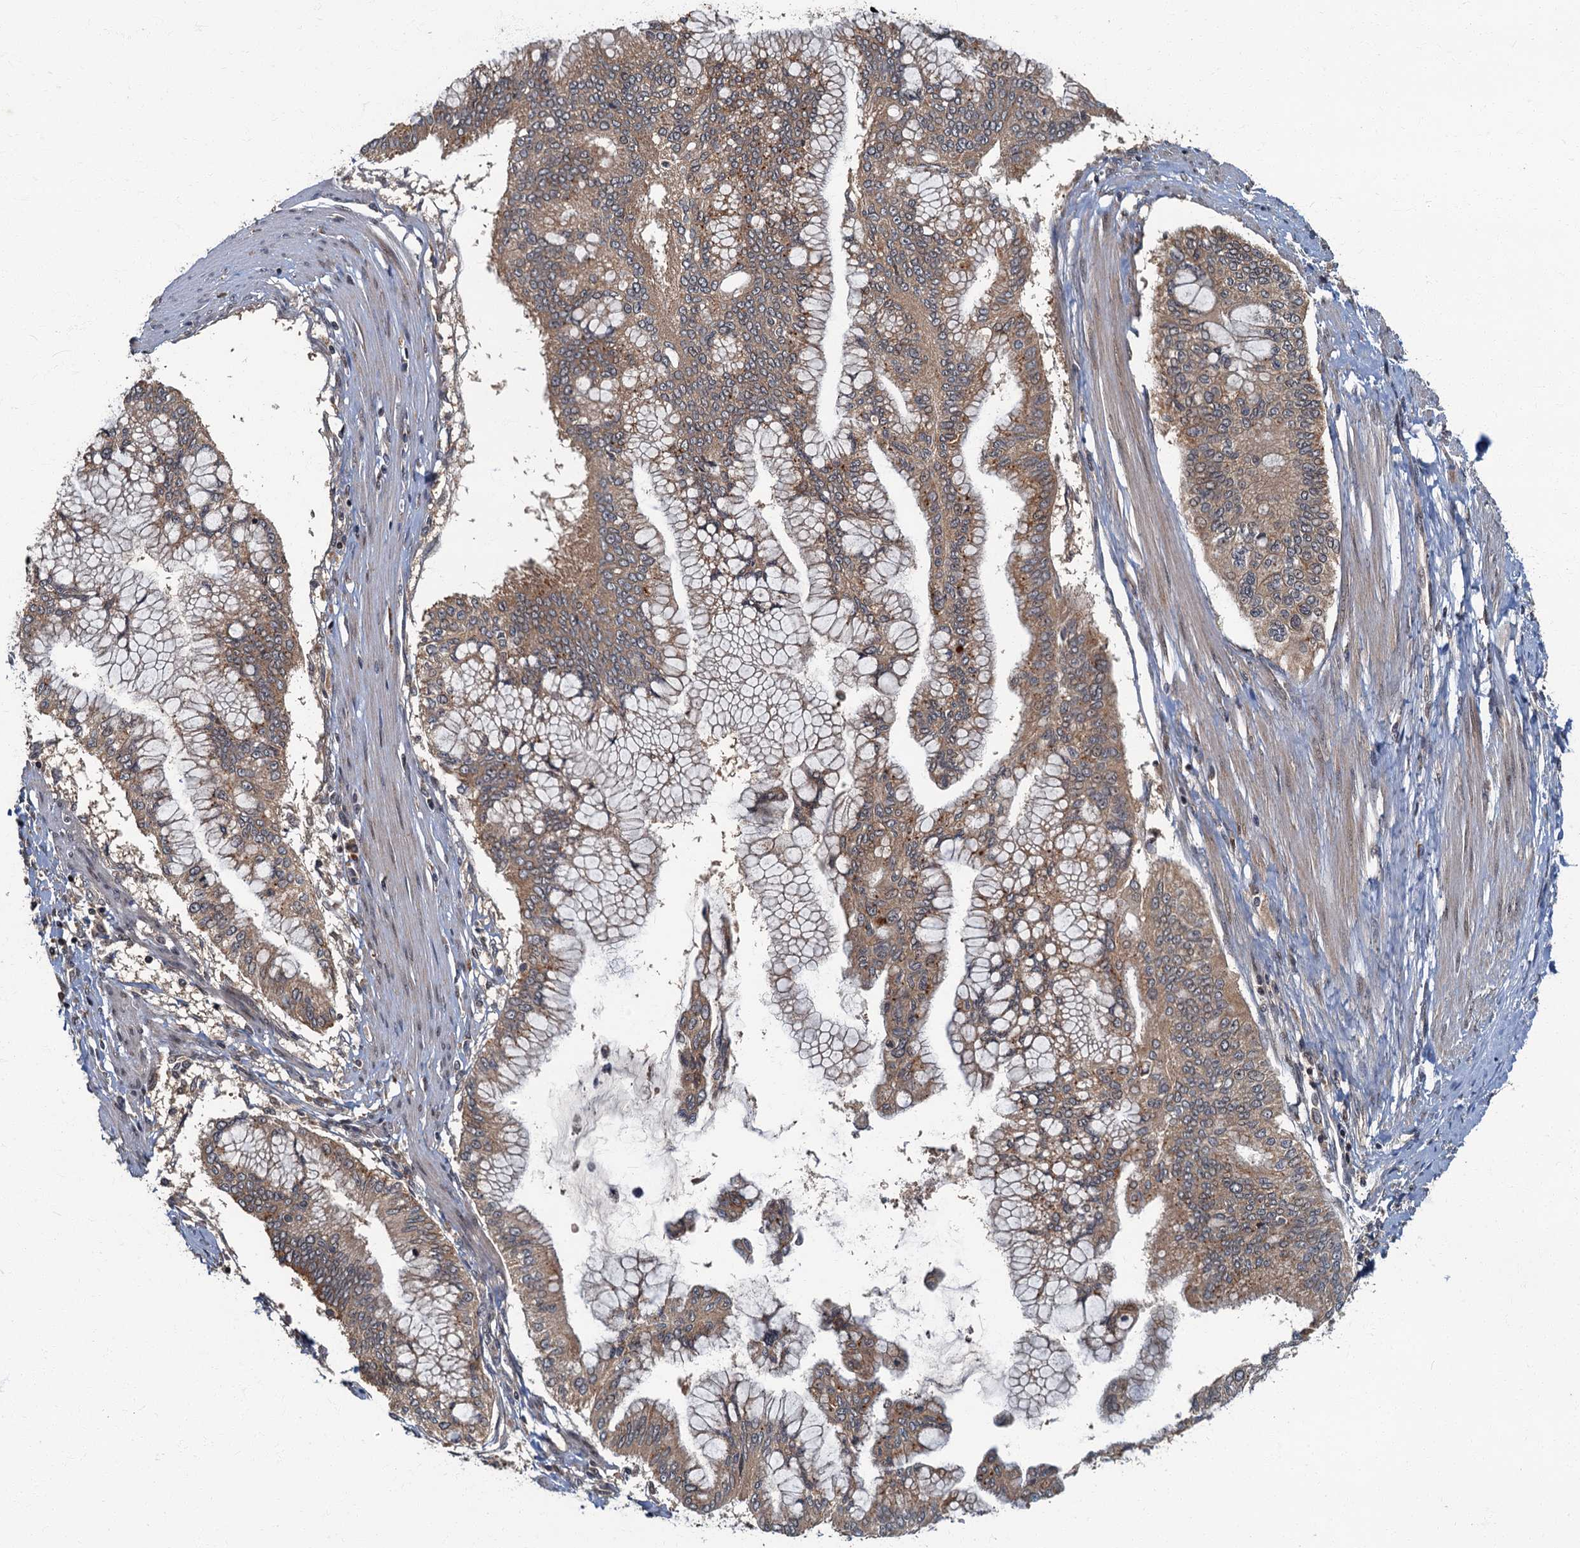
{"staining": {"intensity": "moderate", "quantity": ">75%", "location": "cytoplasmic/membranous"}, "tissue": "pancreatic cancer", "cell_type": "Tumor cells", "image_type": "cancer", "snomed": [{"axis": "morphology", "description": "Adenocarcinoma, NOS"}, {"axis": "topography", "description": "Pancreas"}], "caption": "Protein analysis of pancreatic cancer (adenocarcinoma) tissue reveals moderate cytoplasmic/membranous staining in about >75% of tumor cells.", "gene": "WDCP", "patient": {"sex": "male", "age": 46}}